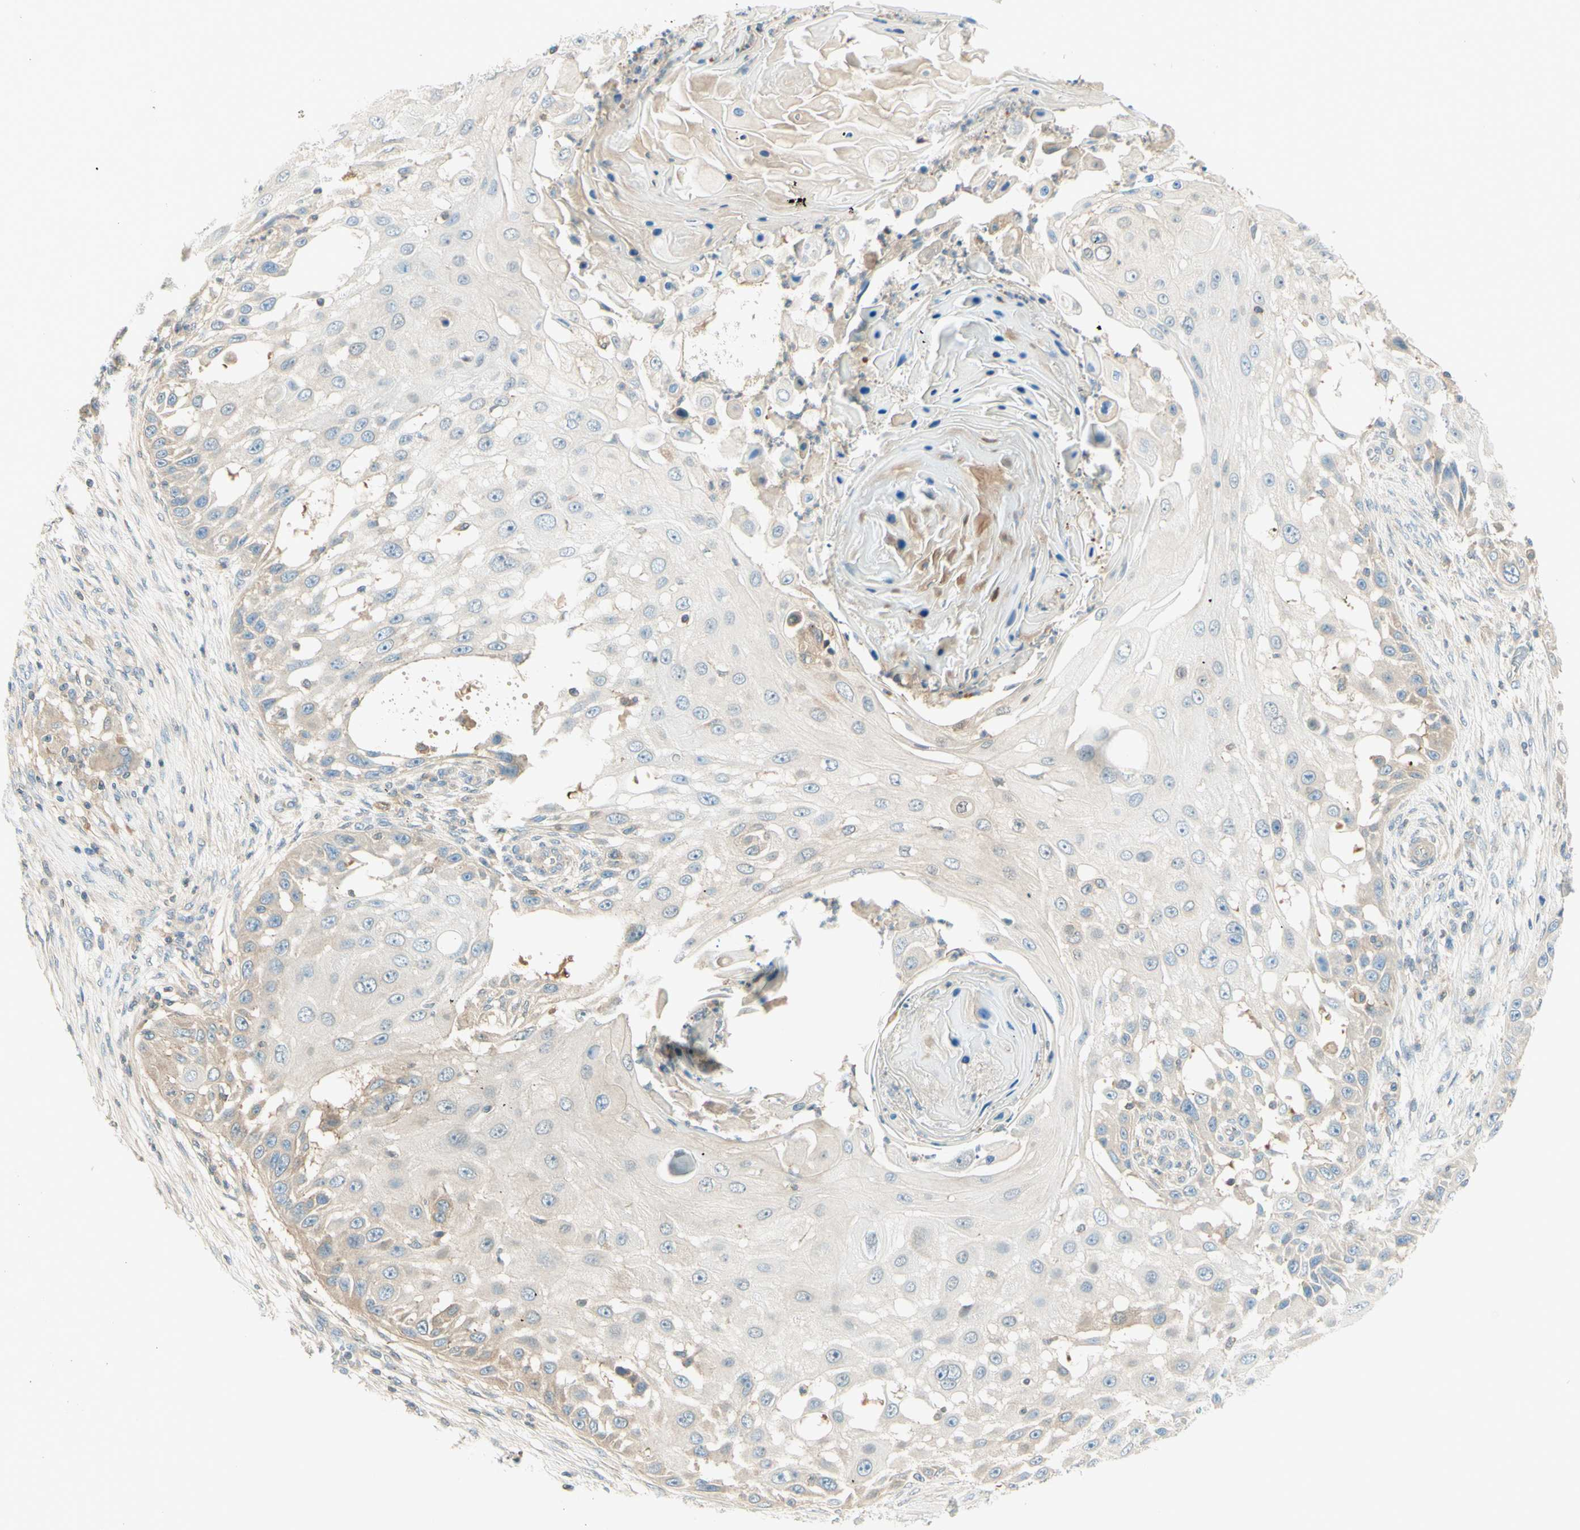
{"staining": {"intensity": "weak", "quantity": "<25%", "location": "cytoplasmic/membranous"}, "tissue": "skin cancer", "cell_type": "Tumor cells", "image_type": "cancer", "snomed": [{"axis": "morphology", "description": "Squamous cell carcinoma, NOS"}, {"axis": "topography", "description": "Skin"}], "caption": "This histopathology image is of squamous cell carcinoma (skin) stained with immunohistochemistry (IHC) to label a protein in brown with the nuclei are counter-stained blue. There is no expression in tumor cells. Nuclei are stained in blue.", "gene": "PROM1", "patient": {"sex": "female", "age": 44}}